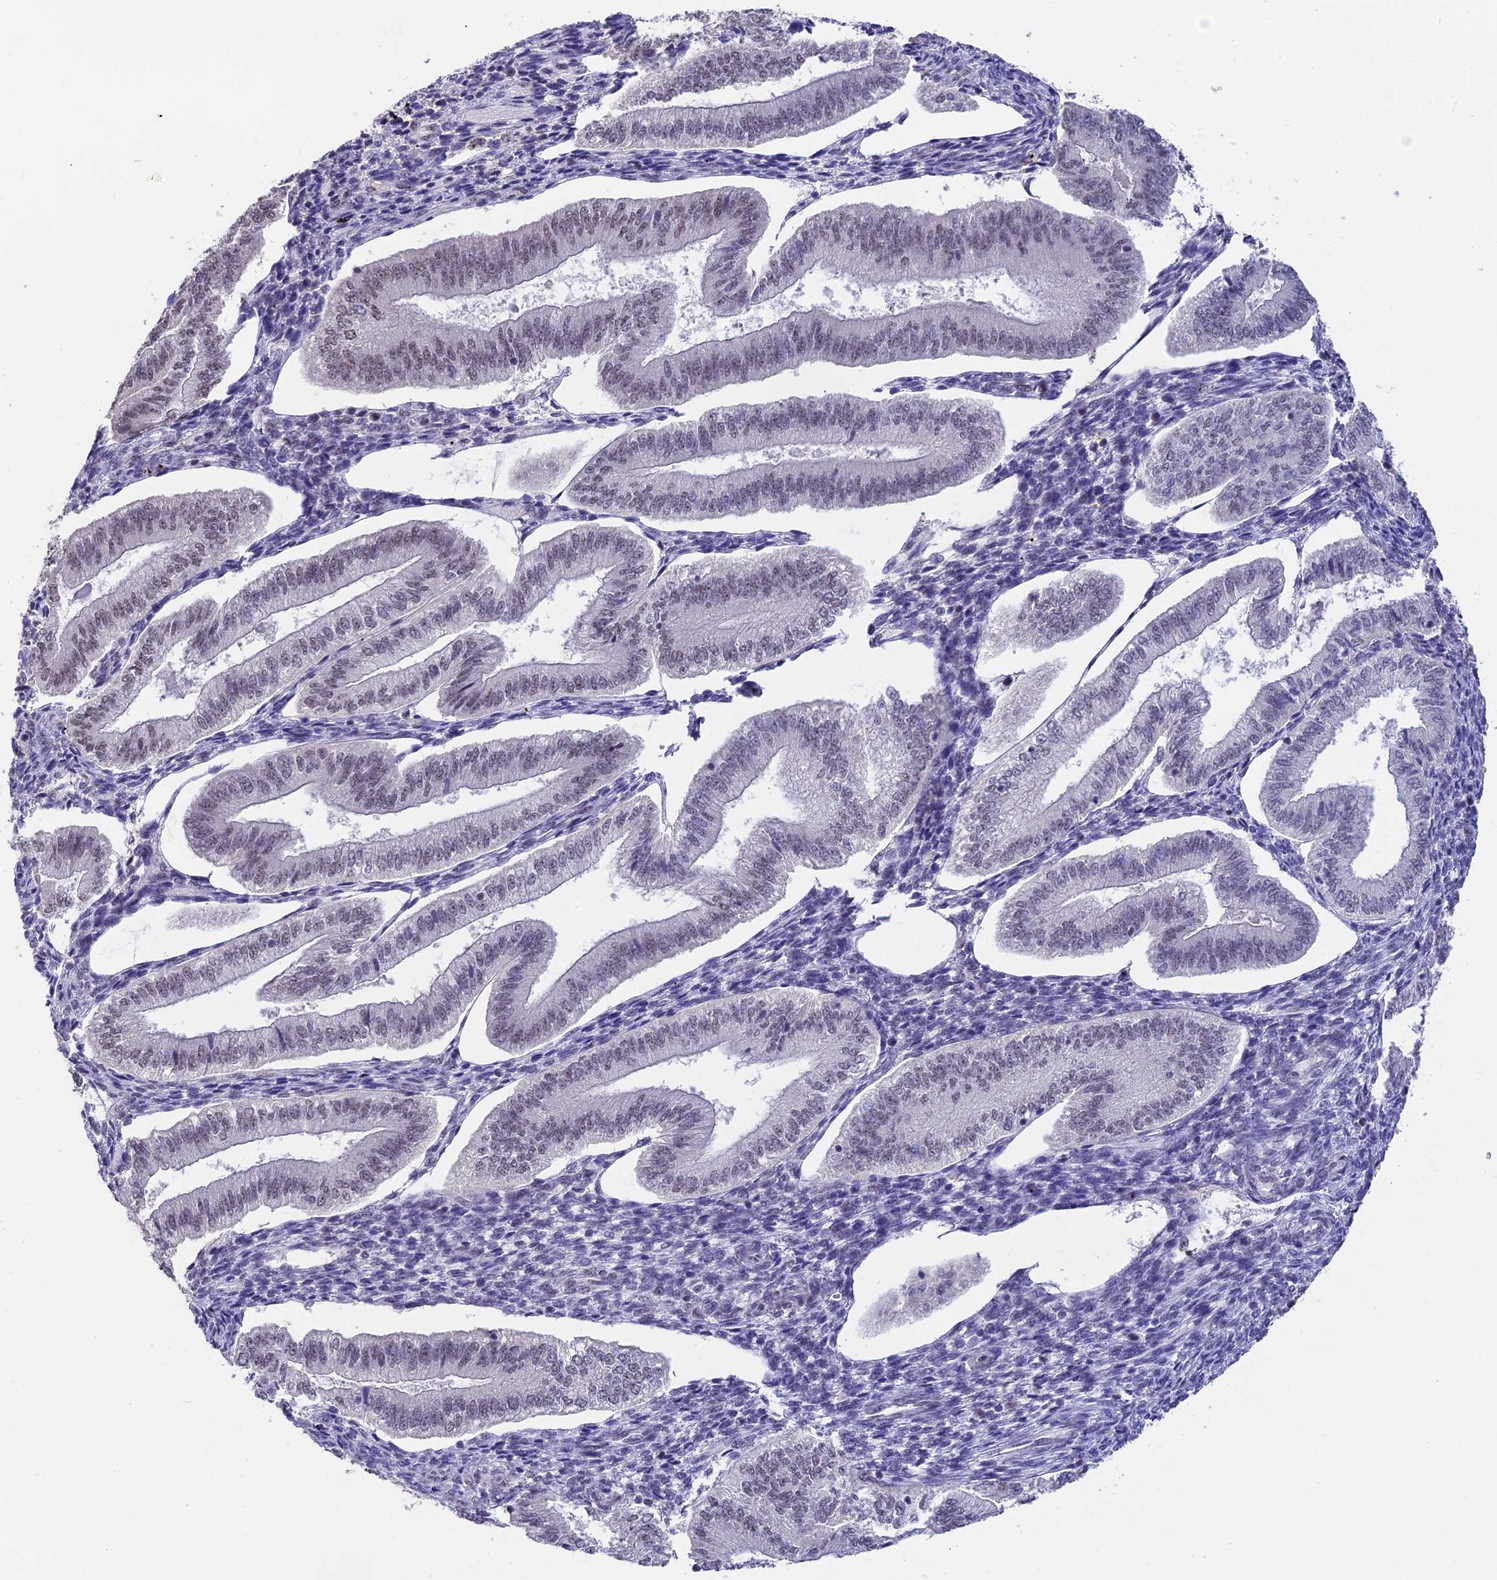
{"staining": {"intensity": "weak", "quantity": "25%-75%", "location": "nuclear"}, "tissue": "endometrium", "cell_type": "Cells in endometrial stroma", "image_type": "normal", "snomed": [{"axis": "morphology", "description": "Normal tissue, NOS"}, {"axis": "topography", "description": "Endometrium"}], "caption": "Protein expression analysis of unremarkable endometrium shows weak nuclear staining in approximately 25%-75% of cells in endometrial stroma.", "gene": "SETD2", "patient": {"sex": "female", "age": 34}}